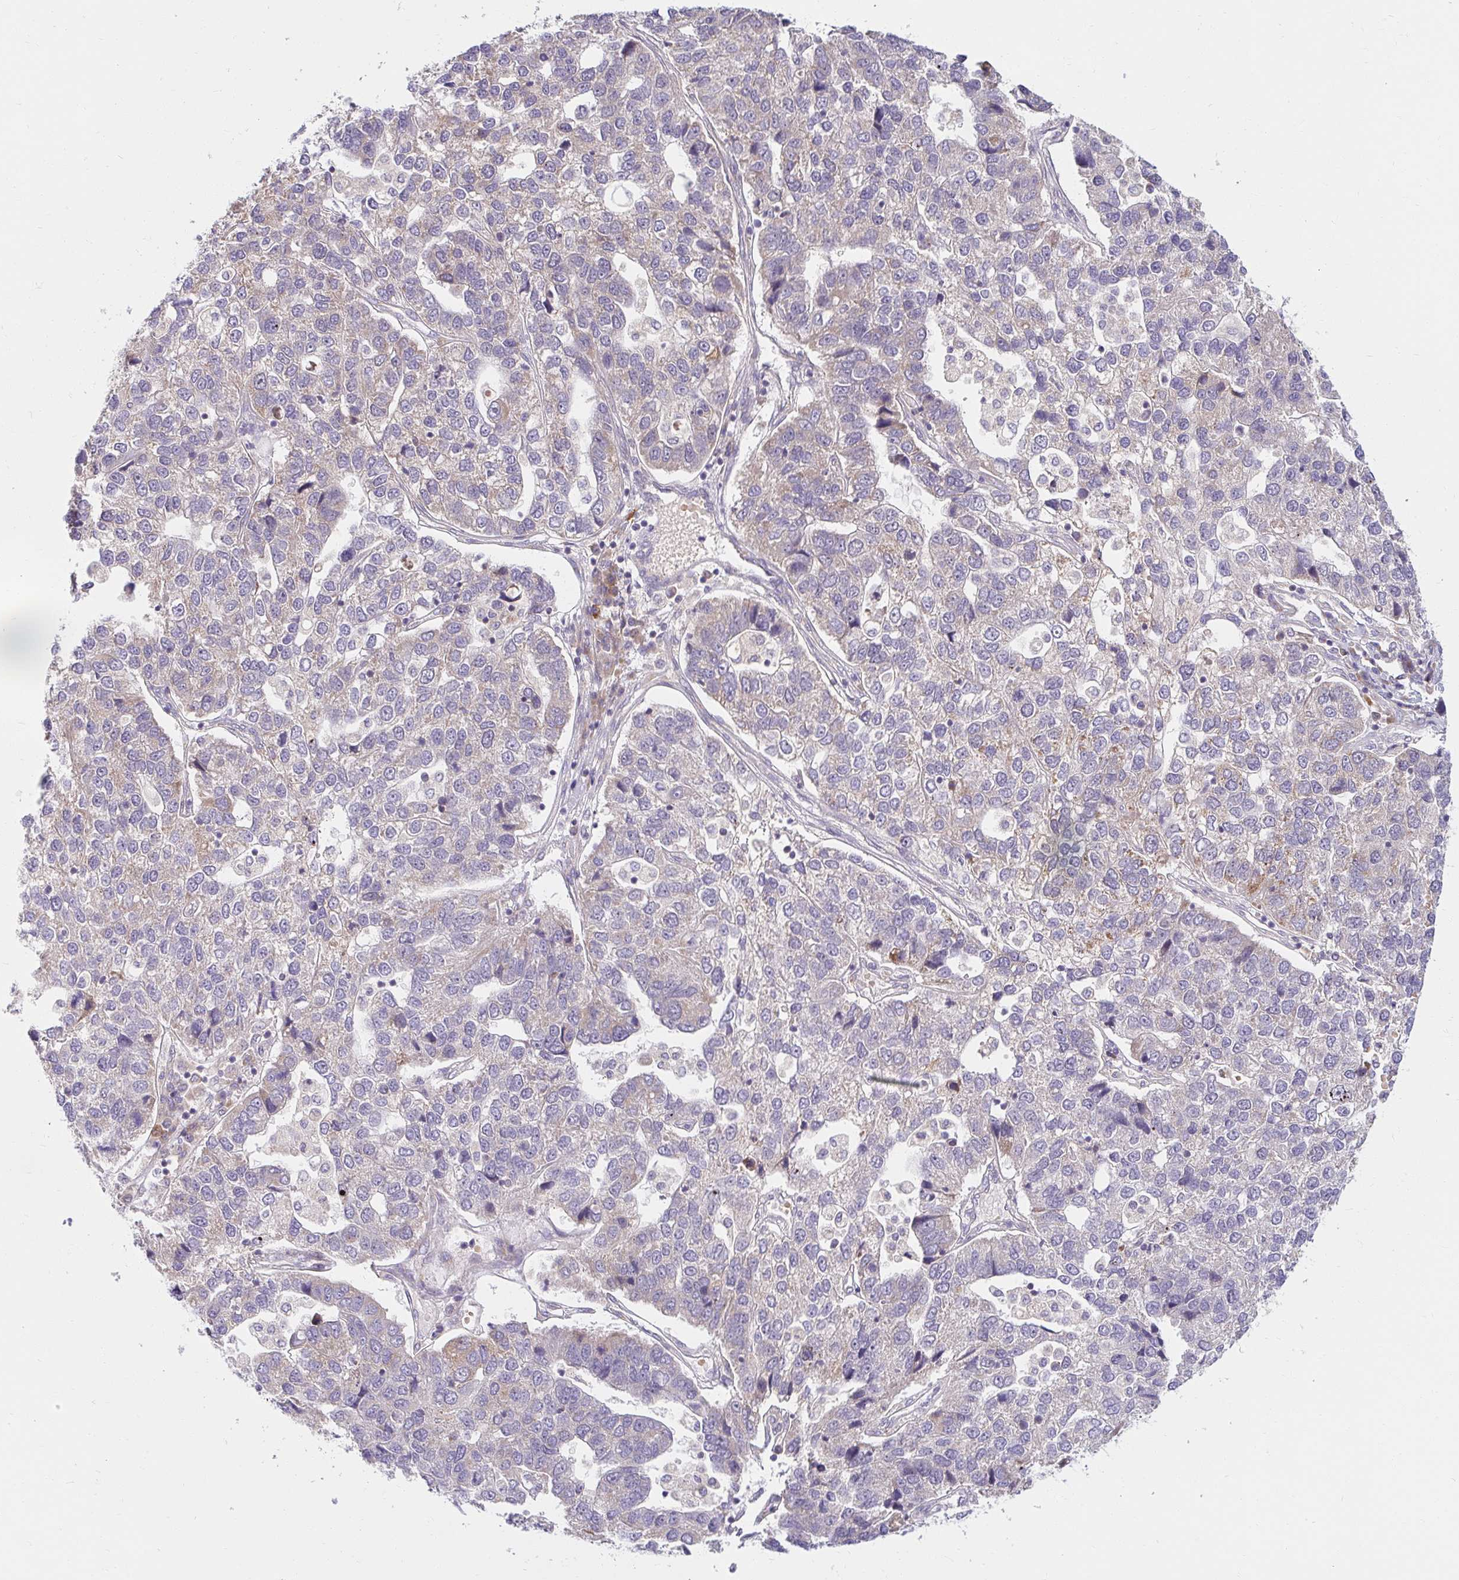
{"staining": {"intensity": "moderate", "quantity": "<25%", "location": "cytoplasmic/membranous"}, "tissue": "pancreatic cancer", "cell_type": "Tumor cells", "image_type": "cancer", "snomed": [{"axis": "morphology", "description": "Adenocarcinoma, NOS"}, {"axis": "topography", "description": "Pancreas"}], "caption": "Immunohistochemical staining of pancreatic adenocarcinoma reveals low levels of moderate cytoplasmic/membranous protein expression in approximately <25% of tumor cells.", "gene": "SKP2", "patient": {"sex": "female", "age": 61}}